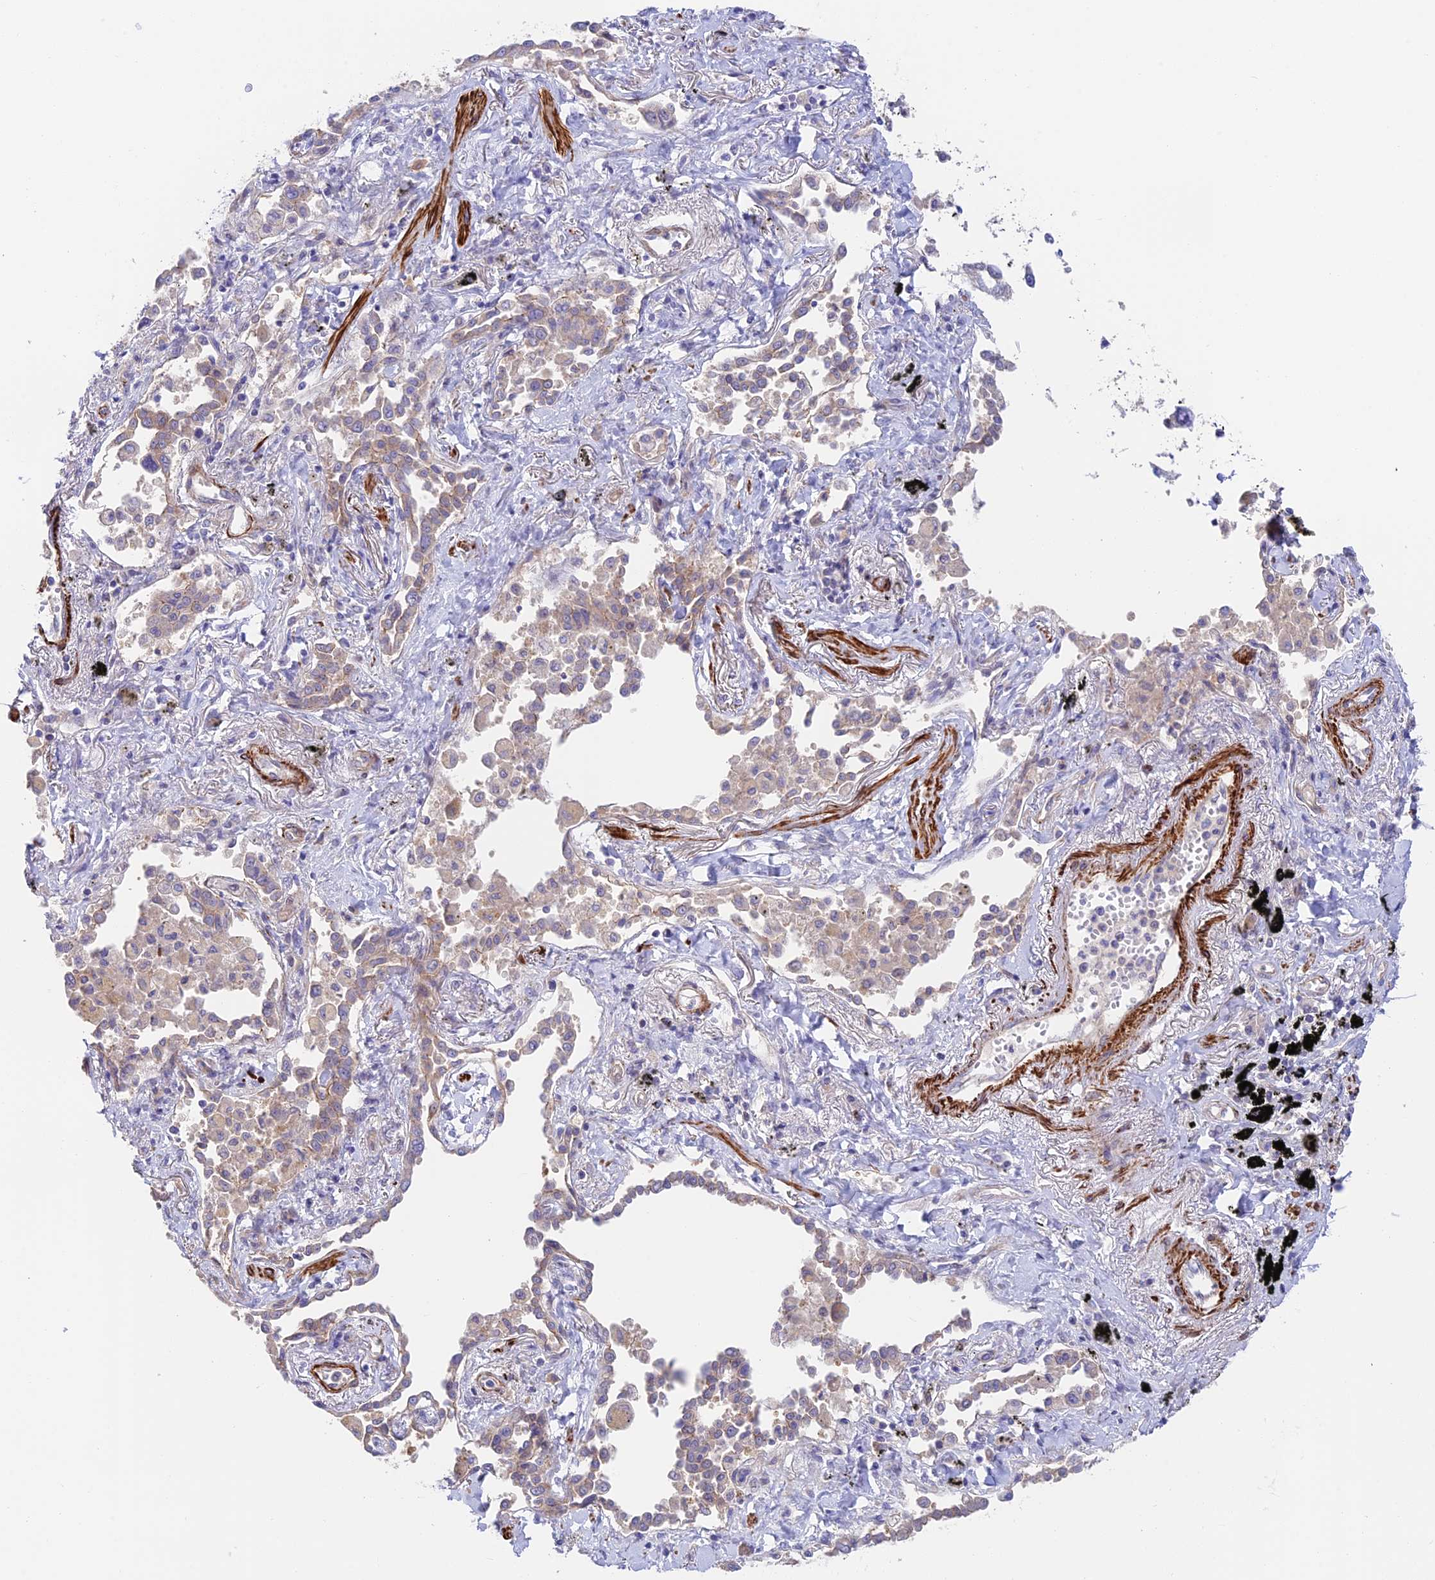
{"staining": {"intensity": "weak", "quantity": "25%-75%", "location": "cytoplasmic/membranous"}, "tissue": "lung cancer", "cell_type": "Tumor cells", "image_type": "cancer", "snomed": [{"axis": "morphology", "description": "Adenocarcinoma, NOS"}, {"axis": "topography", "description": "Lung"}], "caption": "Immunohistochemistry (IHC) photomicrograph of neoplastic tissue: human lung adenocarcinoma stained using IHC demonstrates low levels of weak protein expression localized specifically in the cytoplasmic/membranous of tumor cells, appearing as a cytoplasmic/membranous brown color.", "gene": "ANKRD50", "patient": {"sex": "male", "age": 67}}